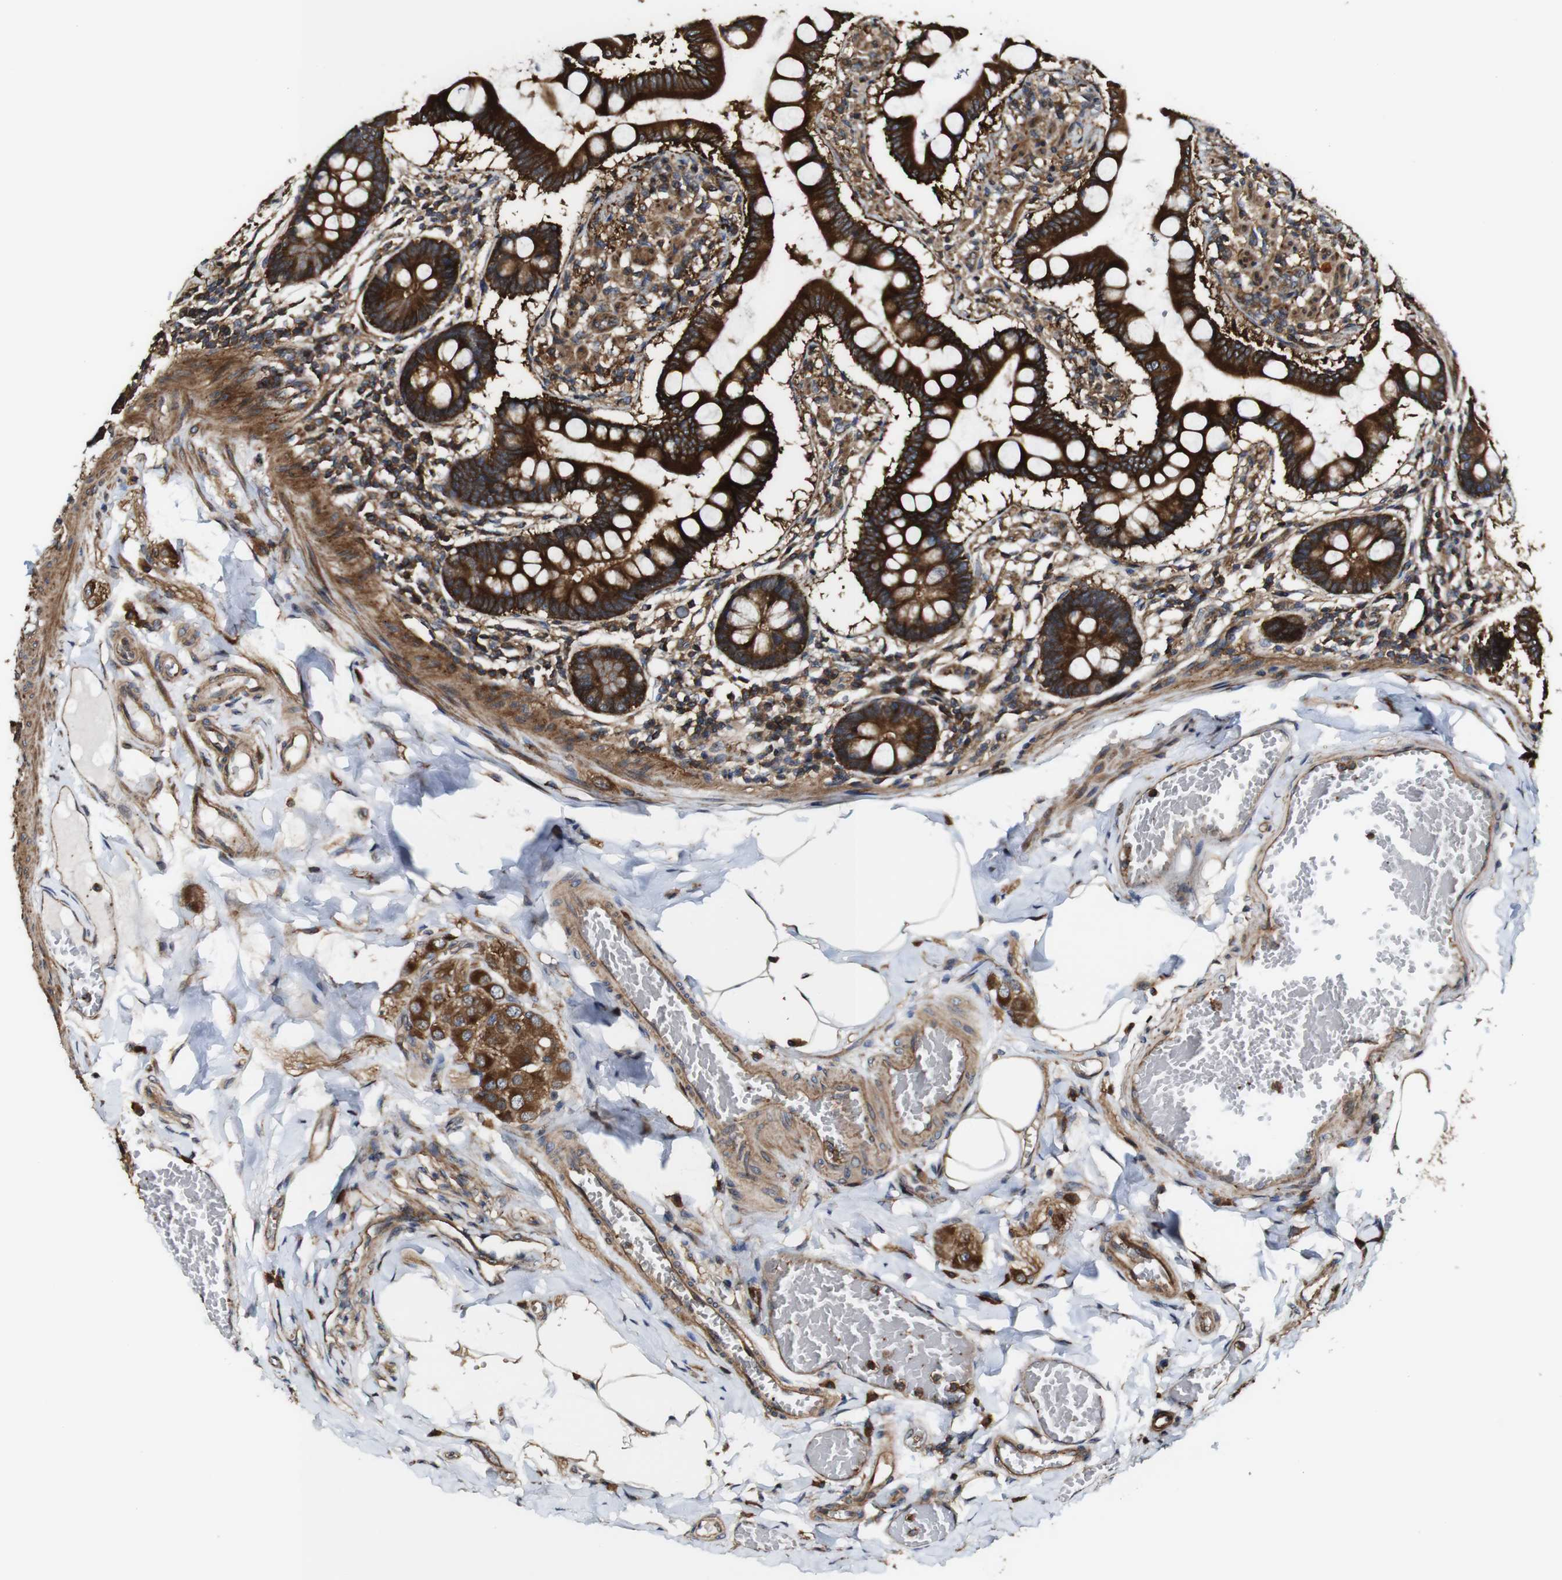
{"staining": {"intensity": "strong", "quantity": ">75%", "location": "cytoplasmic/membranous"}, "tissue": "small intestine", "cell_type": "Glandular cells", "image_type": "normal", "snomed": [{"axis": "morphology", "description": "Normal tissue, NOS"}, {"axis": "topography", "description": "Small intestine"}], "caption": "Protein expression analysis of normal human small intestine reveals strong cytoplasmic/membranous positivity in approximately >75% of glandular cells. The protein is shown in brown color, while the nuclei are stained blue.", "gene": "TNIK", "patient": {"sex": "male", "age": 41}}